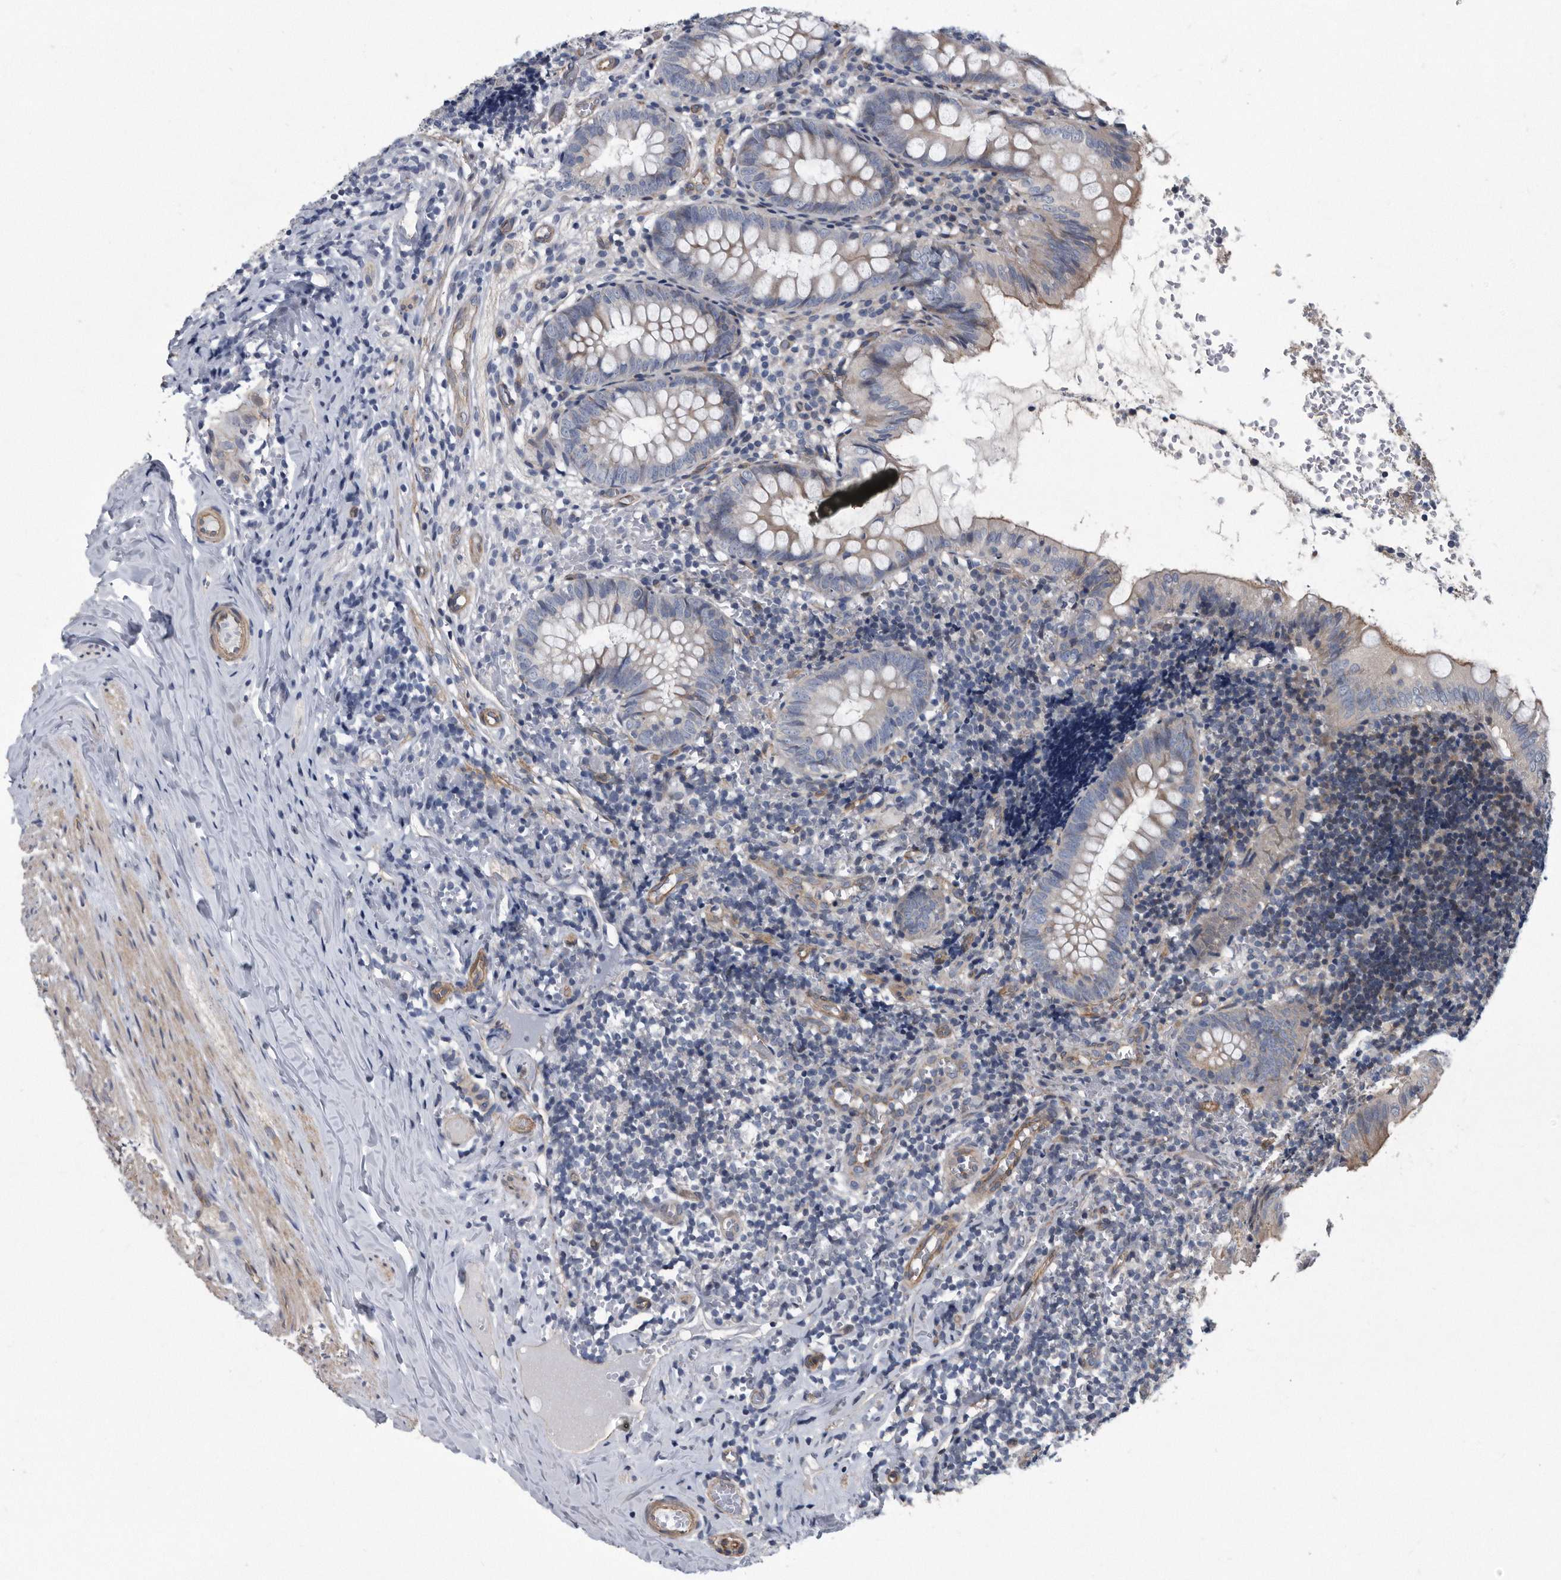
{"staining": {"intensity": "negative", "quantity": "none", "location": "none"}, "tissue": "appendix", "cell_type": "Glandular cells", "image_type": "normal", "snomed": [{"axis": "morphology", "description": "Normal tissue, NOS"}, {"axis": "topography", "description": "Appendix"}], "caption": "IHC of benign appendix reveals no expression in glandular cells. (DAB (3,3'-diaminobenzidine) IHC, high magnification).", "gene": "ARMCX1", "patient": {"sex": "male", "age": 8}}